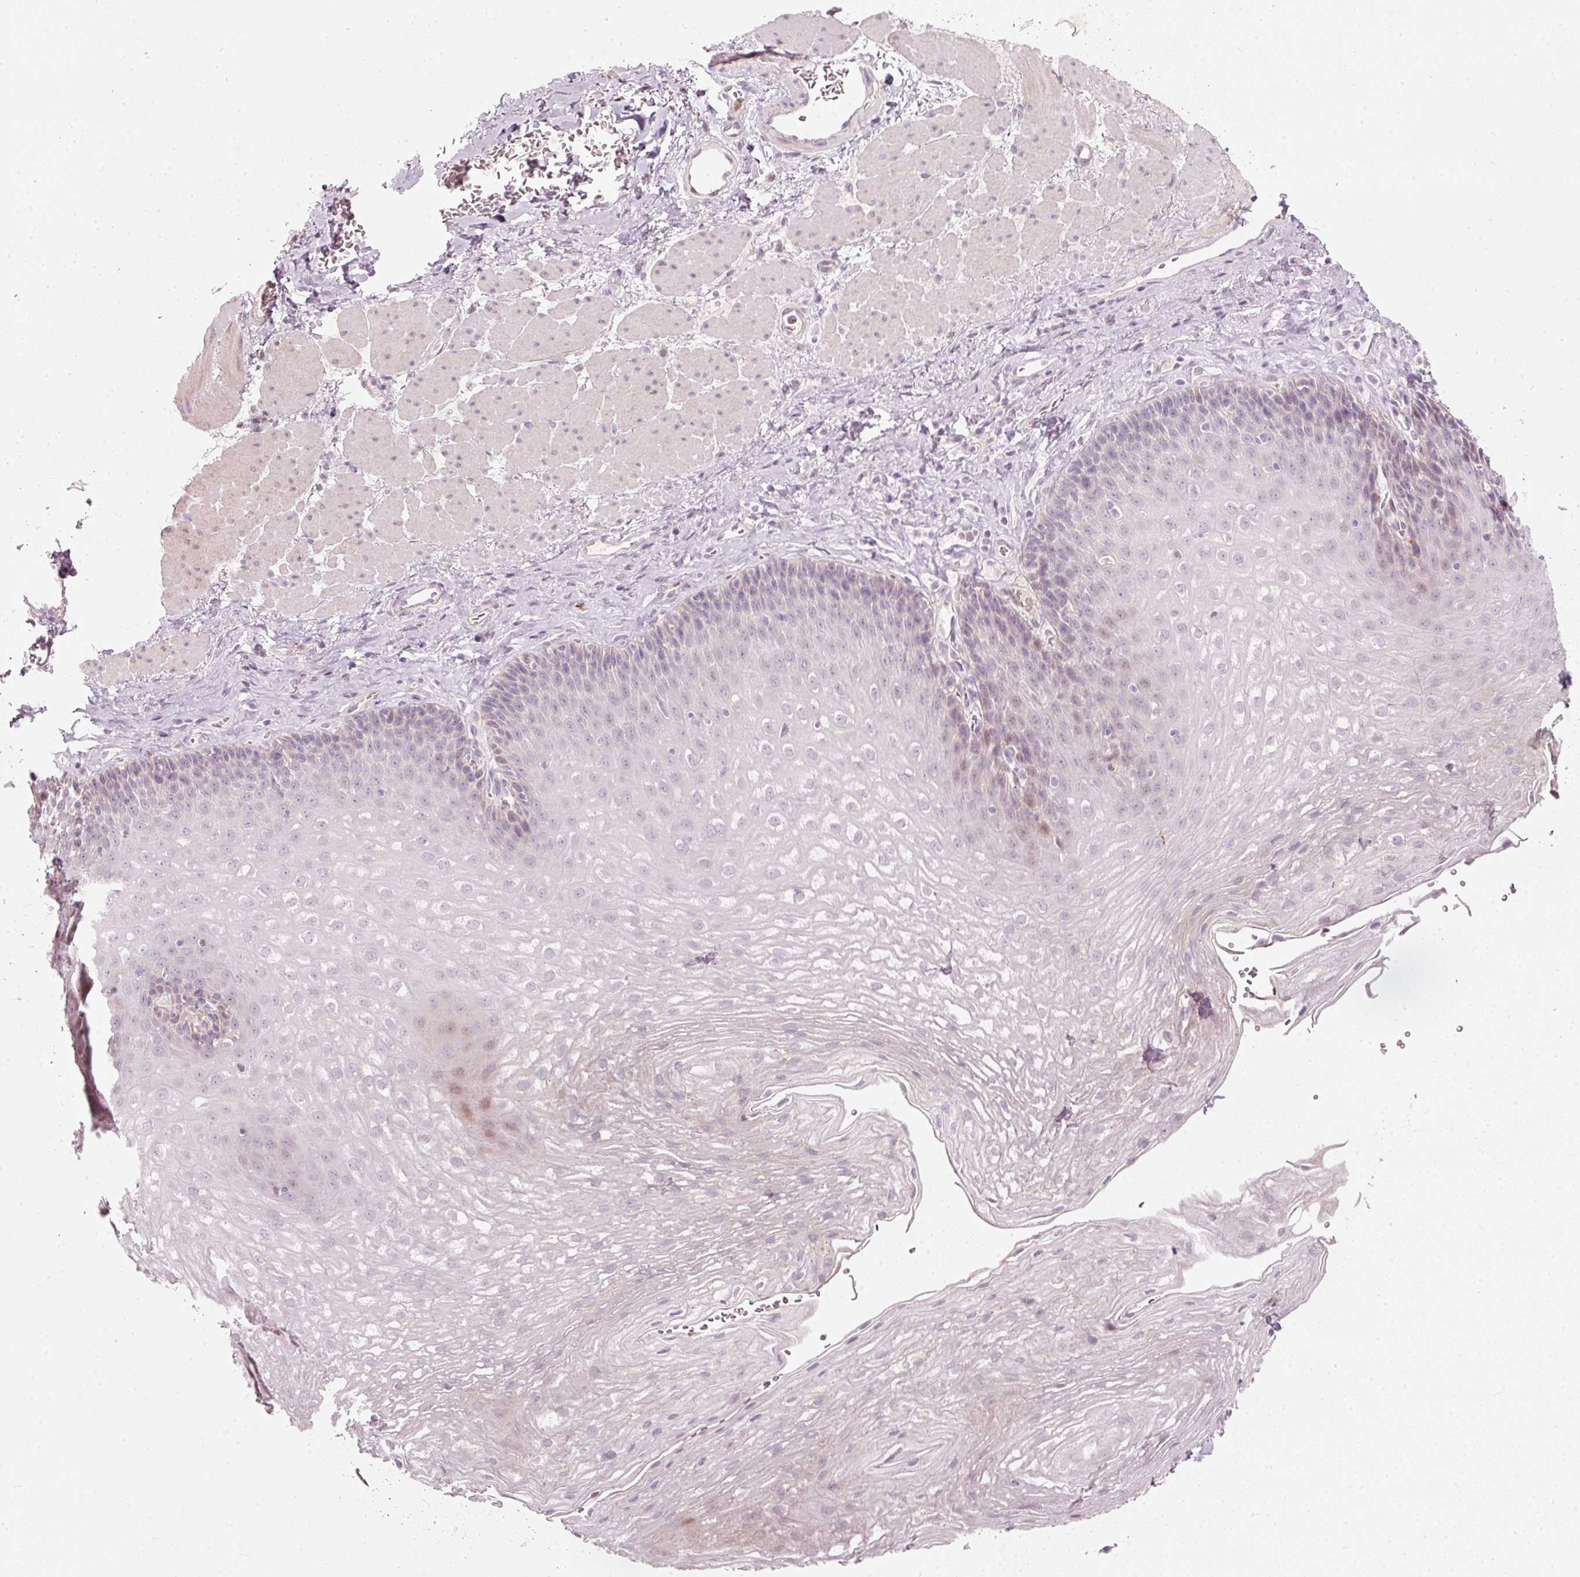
{"staining": {"intensity": "weak", "quantity": "<25%", "location": "nuclear"}, "tissue": "esophagus", "cell_type": "Squamous epithelial cells", "image_type": "normal", "snomed": [{"axis": "morphology", "description": "Normal tissue, NOS"}, {"axis": "topography", "description": "Esophagus"}], "caption": "DAB (3,3'-diaminobenzidine) immunohistochemical staining of normal esophagus demonstrates no significant expression in squamous epithelial cells. Nuclei are stained in blue.", "gene": "RNF39", "patient": {"sex": "female", "age": 66}}